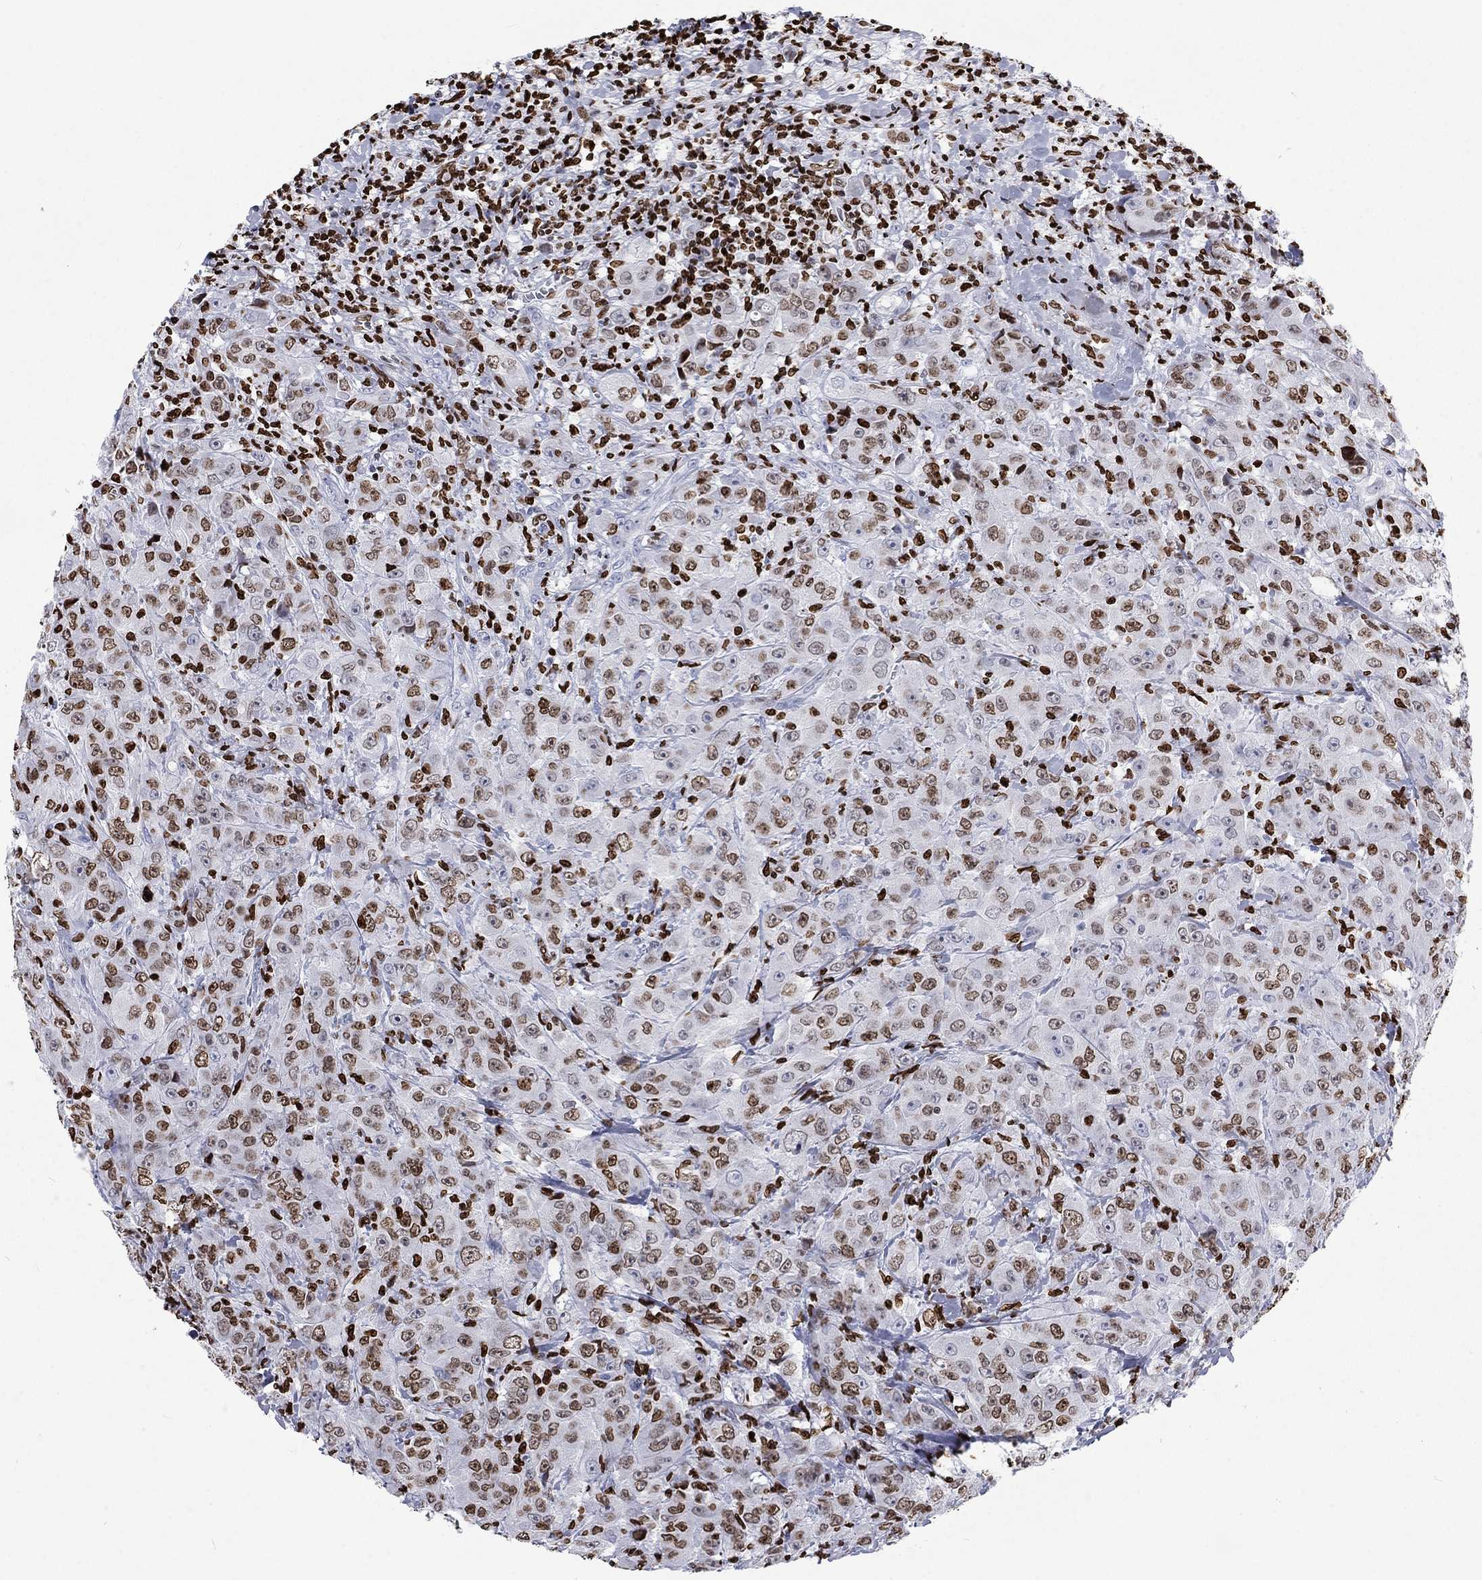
{"staining": {"intensity": "moderate", "quantity": "25%-75%", "location": "nuclear"}, "tissue": "breast cancer", "cell_type": "Tumor cells", "image_type": "cancer", "snomed": [{"axis": "morphology", "description": "Duct carcinoma"}, {"axis": "topography", "description": "Breast"}], "caption": "Breast cancer tissue shows moderate nuclear expression in approximately 25%-75% of tumor cells The protein is shown in brown color, while the nuclei are stained blue.", "gene": "H1-5", "patient": {"sex": "female", "age": 43}}